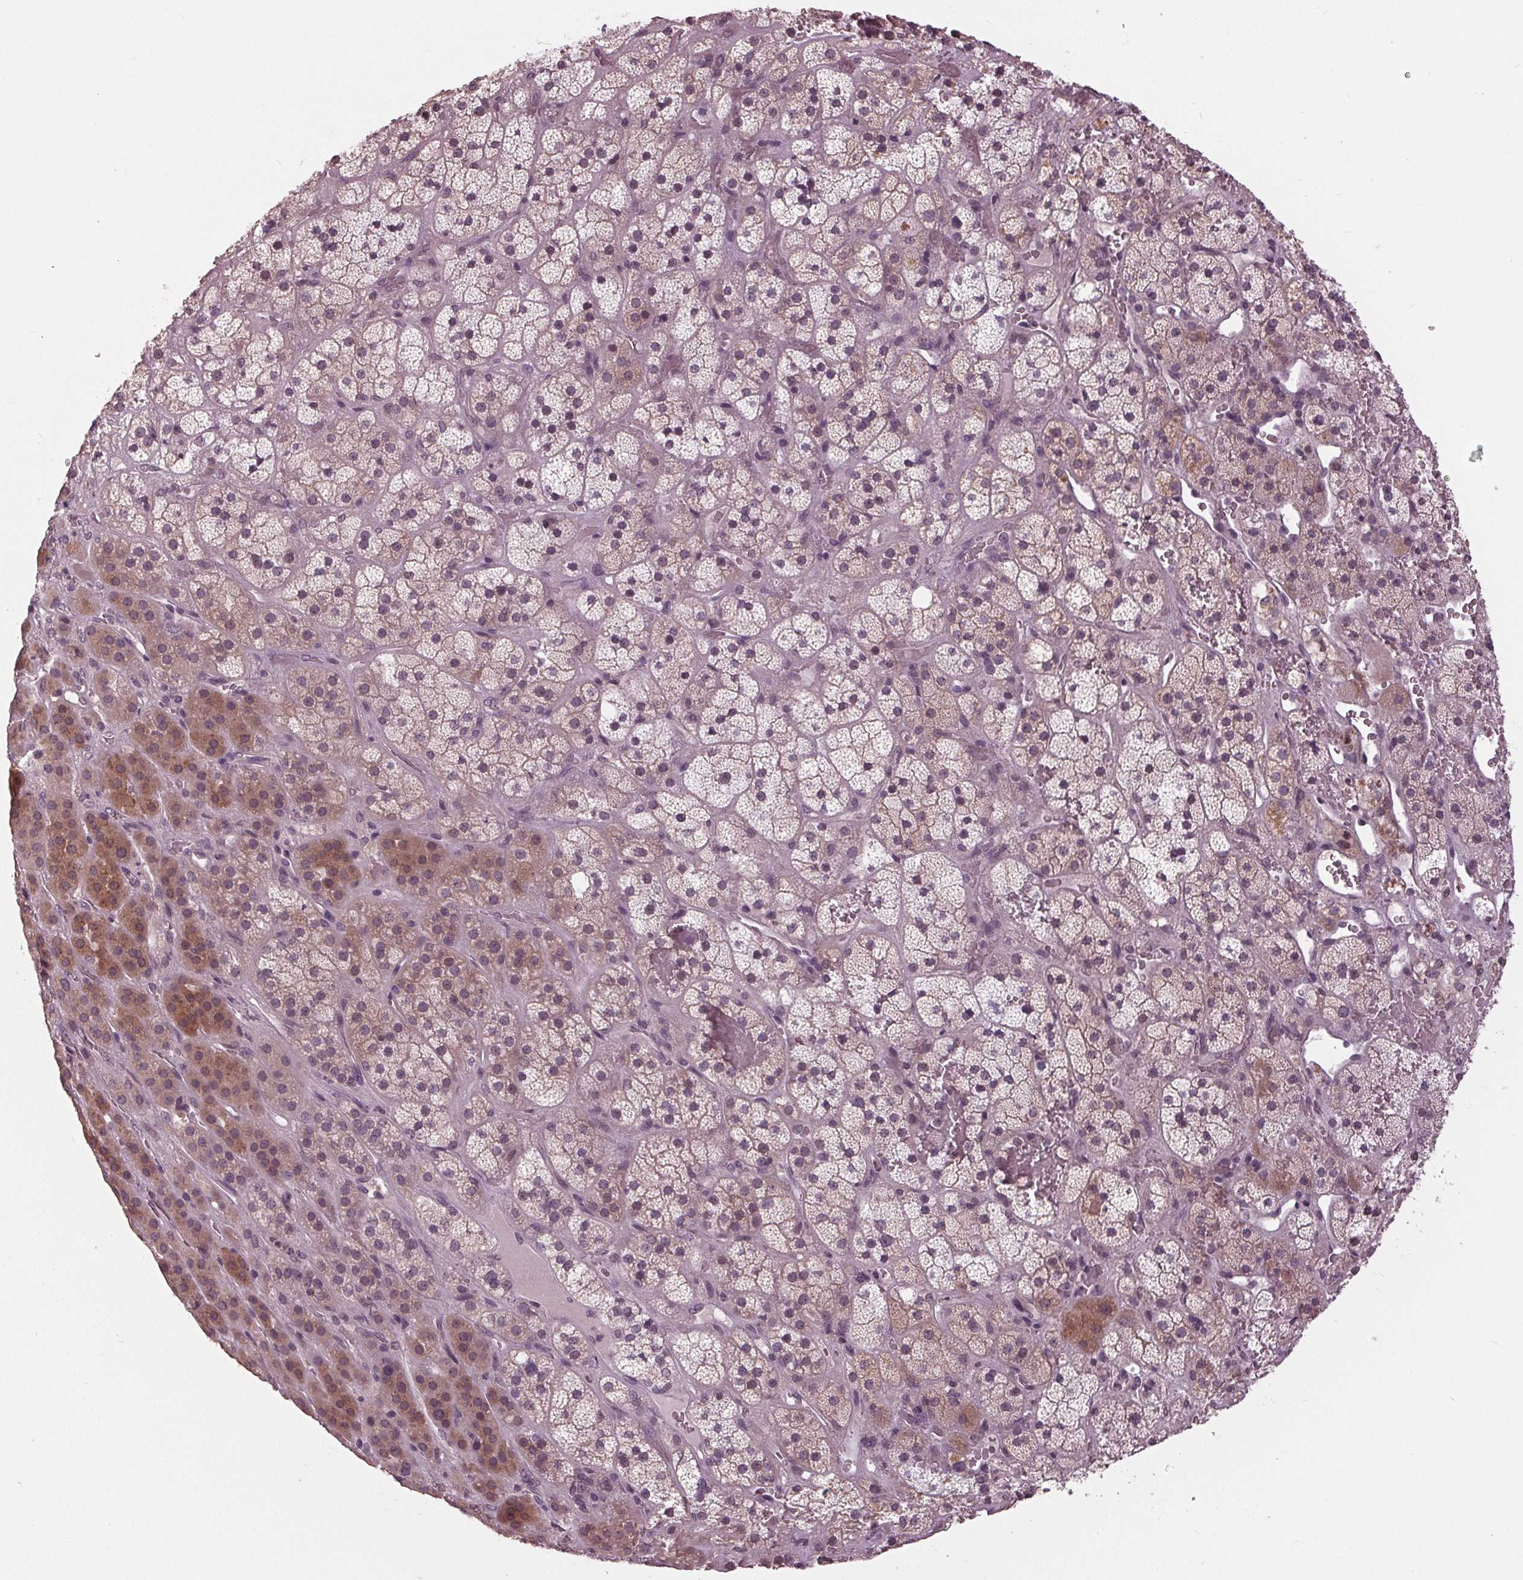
{"staining": {"intensity": "weak", "quantity": "<25%", "location": "cytoplasmic/membranous"}, "tissue": "adrenal gland", "cell_type": "Glandular cells", "image_type": "normal", "snomed": [{"axis": "morphology", "description": "Normal tissue, NOS"}, {"axis": "topography", "description": "Adrenal gland"}], "caption": "Immunohistochemistry (IHC) of normal human adrenal gland shows no staining in glandular cells.", "gene": "SIGLEC6", "patient": {"sex": "male", "age": 57}}